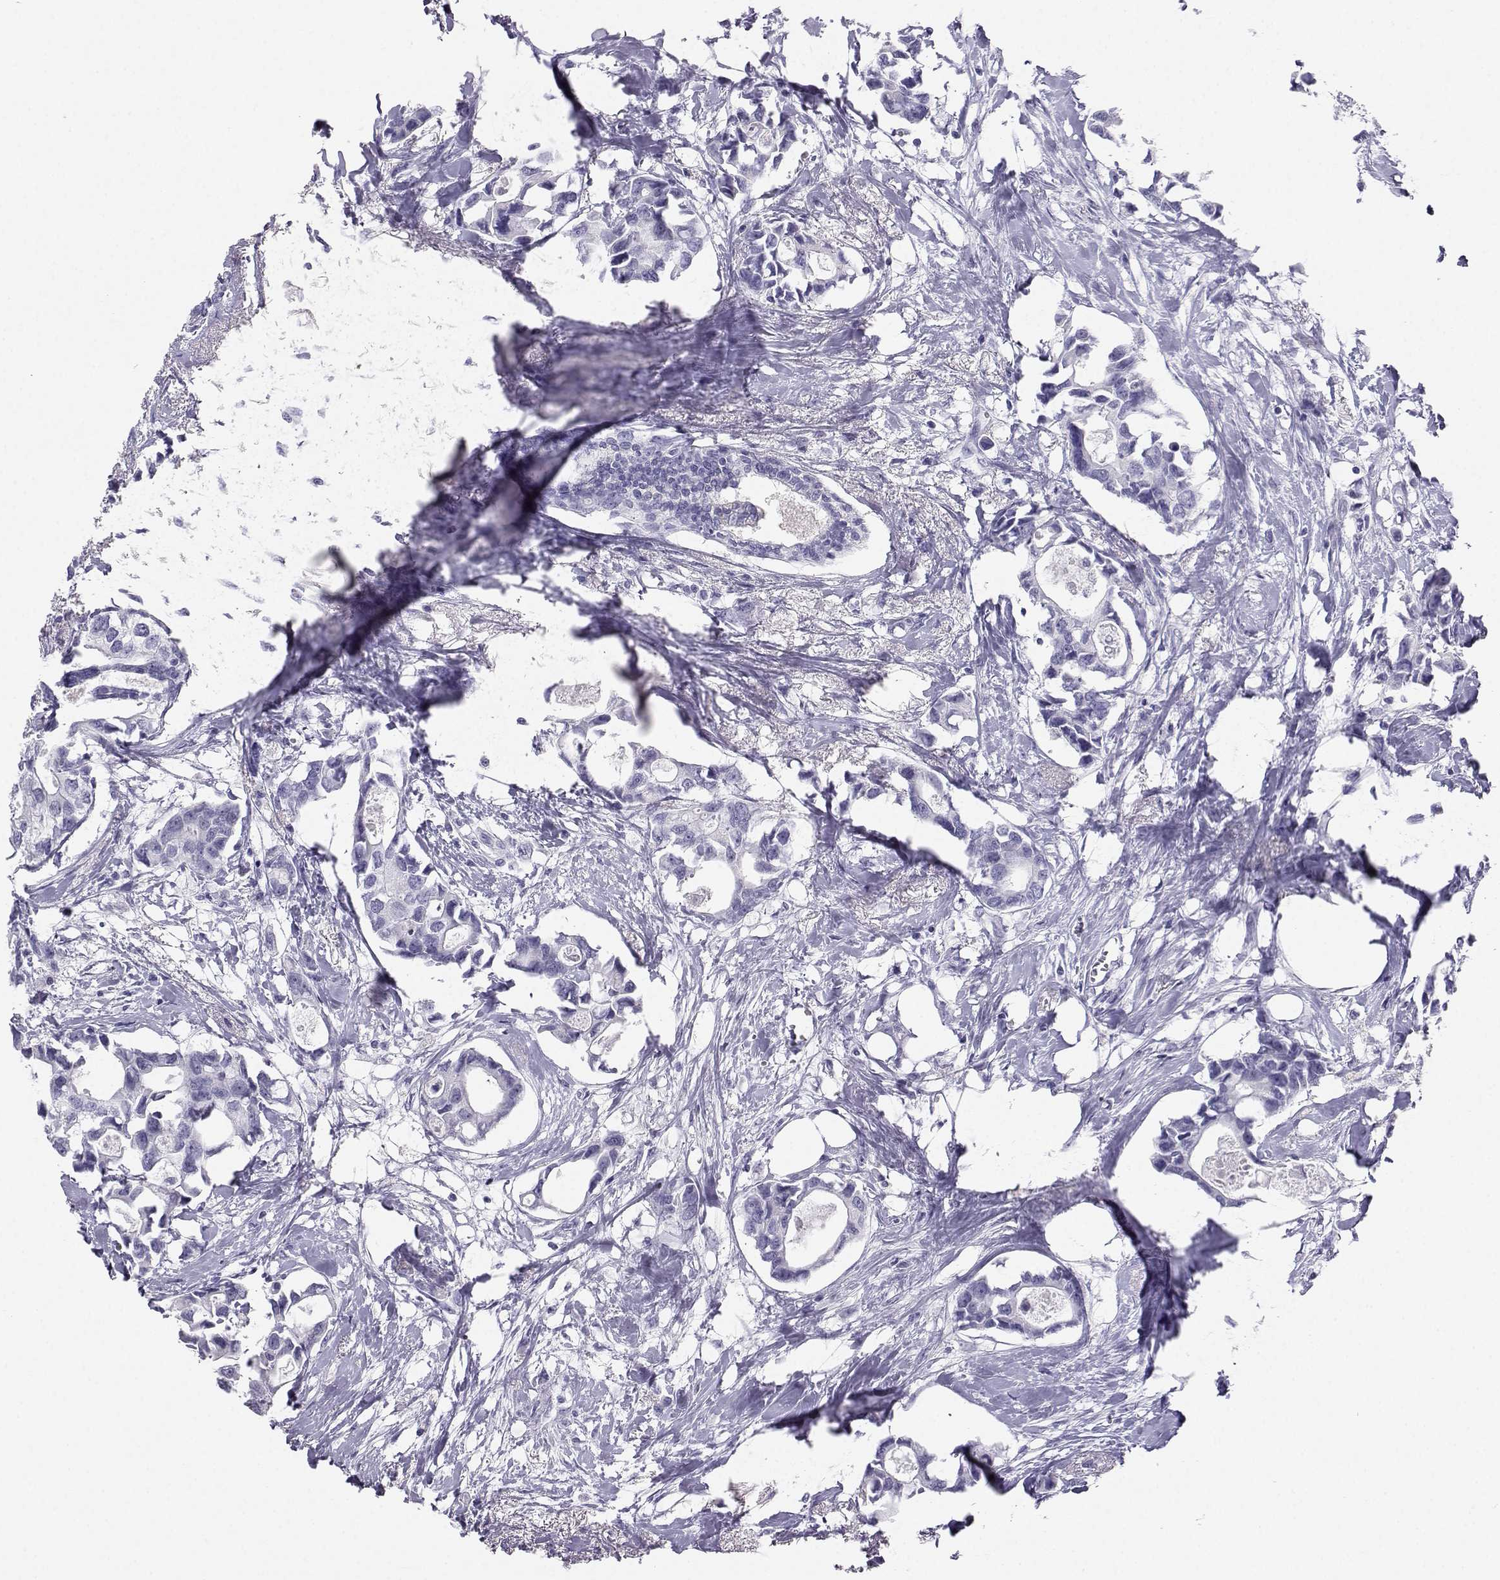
{"staining": {"intensity": "negative", "quantity": "none", "location": "none"}, "tissue": "breast cancer", "cell_type": "Tumor cells", "image_type": "cancer", "snomed": [{"axis": "morphology", "description": "Duct carcinoma"}, {"axis": "topography", "description": "Breast"}], "caption": "IHC histopathology image of neoplastic tissue: human breast intraductal carcinoma stained with DAB shows no significant protein positivity in tumor cells. (Stains: DAB (3,3'-diaminobenzidine) immunohistochemistry with hematoxylin counter stain, Microscopy: brightfield microscopy at high magnification).", "gene": "SST", "patient": {"sex": "female", "age": 83}}